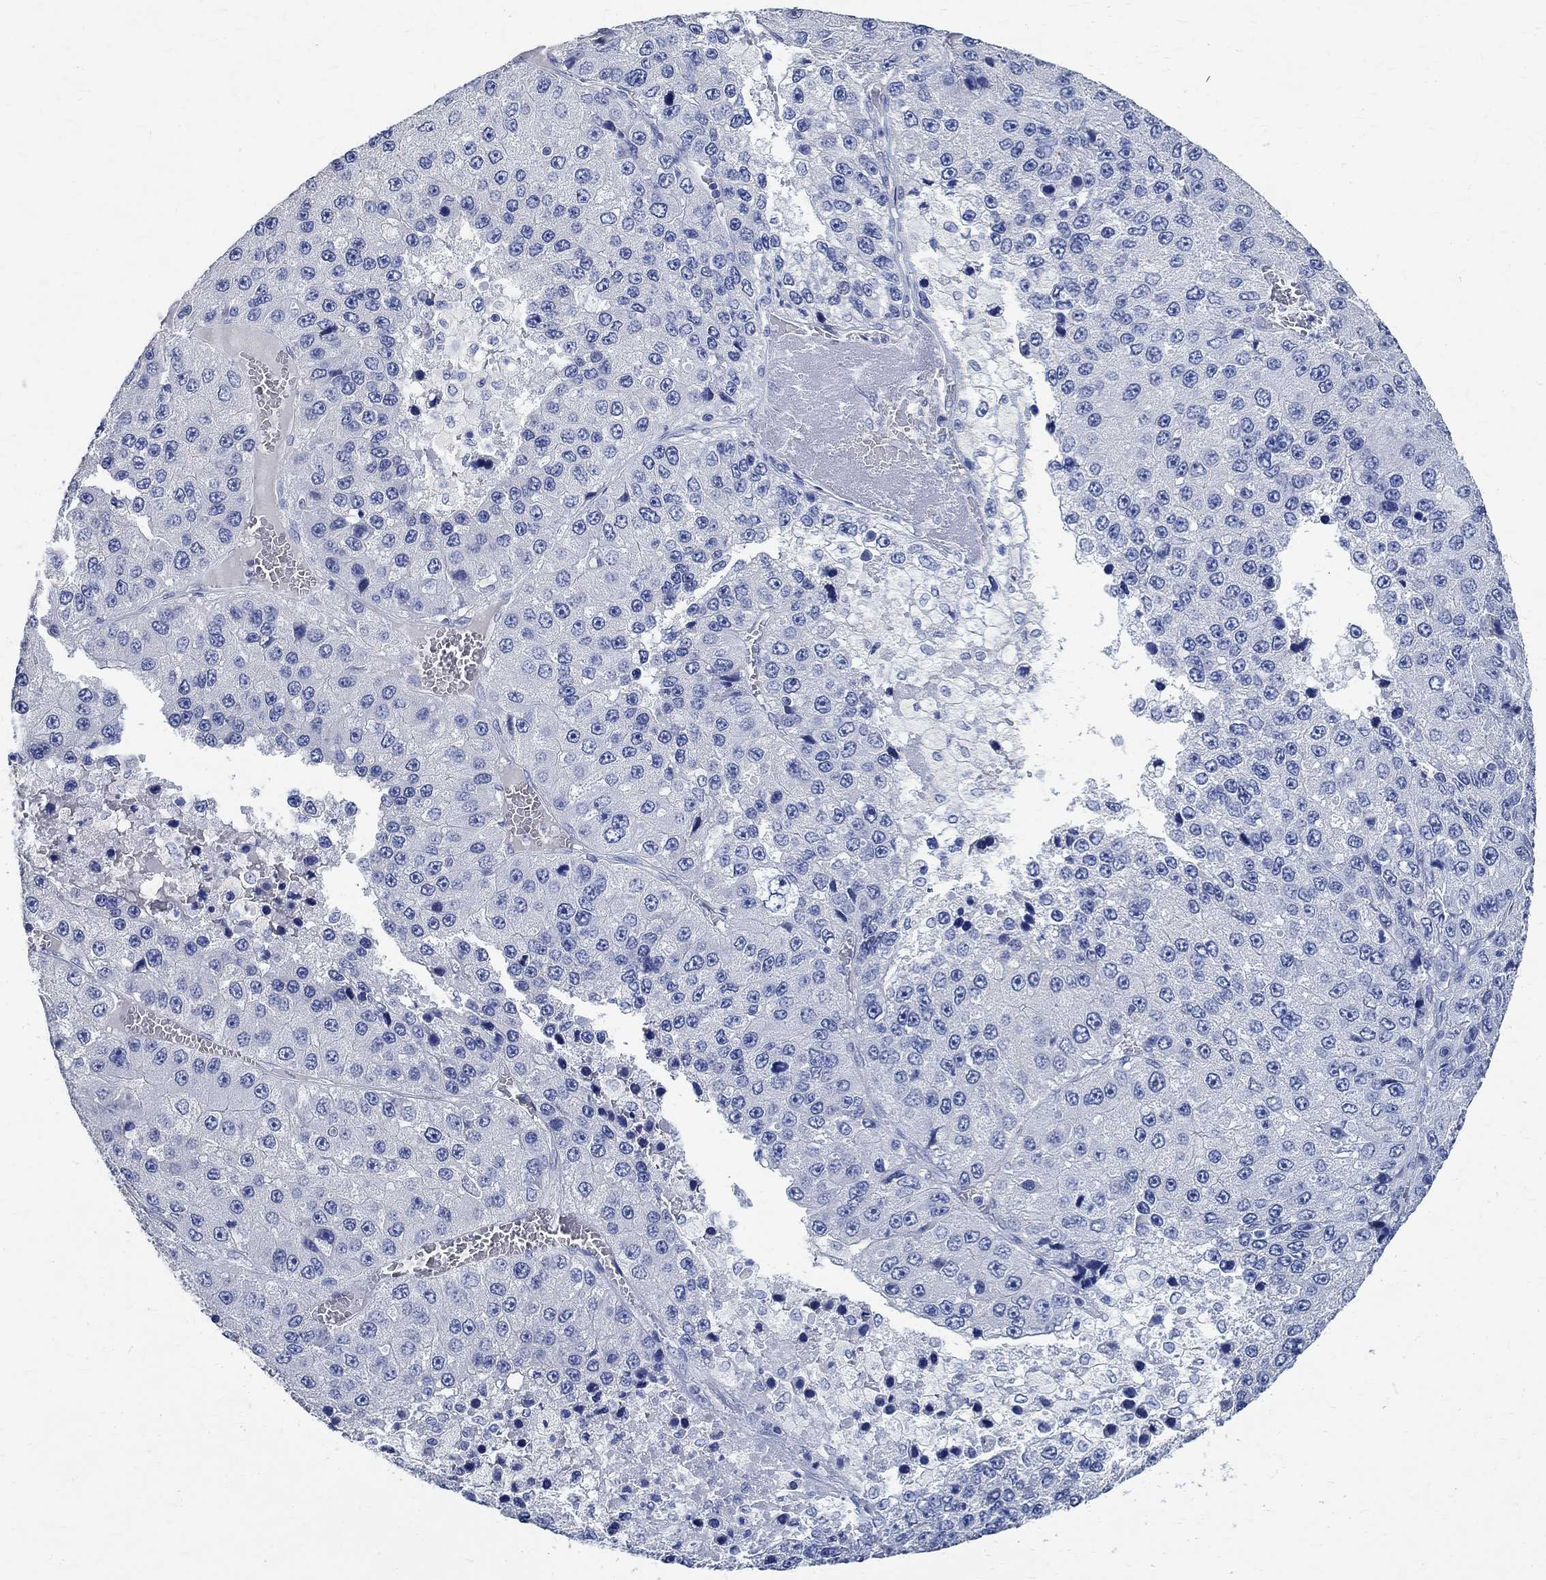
{"staining": {"intensity": "negative", "quantity": "none", "location": "none"}, "tissue": "liver cancer", "cell_type": "Tumor cells", "image_type": "cancer", "snomed": [{"axis": "morphology", "description": "Carcinoma, Hepatocellular, NOS"}, {"axis": "topography", "description": "Liver"}], "caption": "Immunohistochemical staining of human liver hepatocellular carcinoma reveals no significant expression in tumor cells.", "gene": "PRX", "patient": {"sex": "female", "age": 73}}